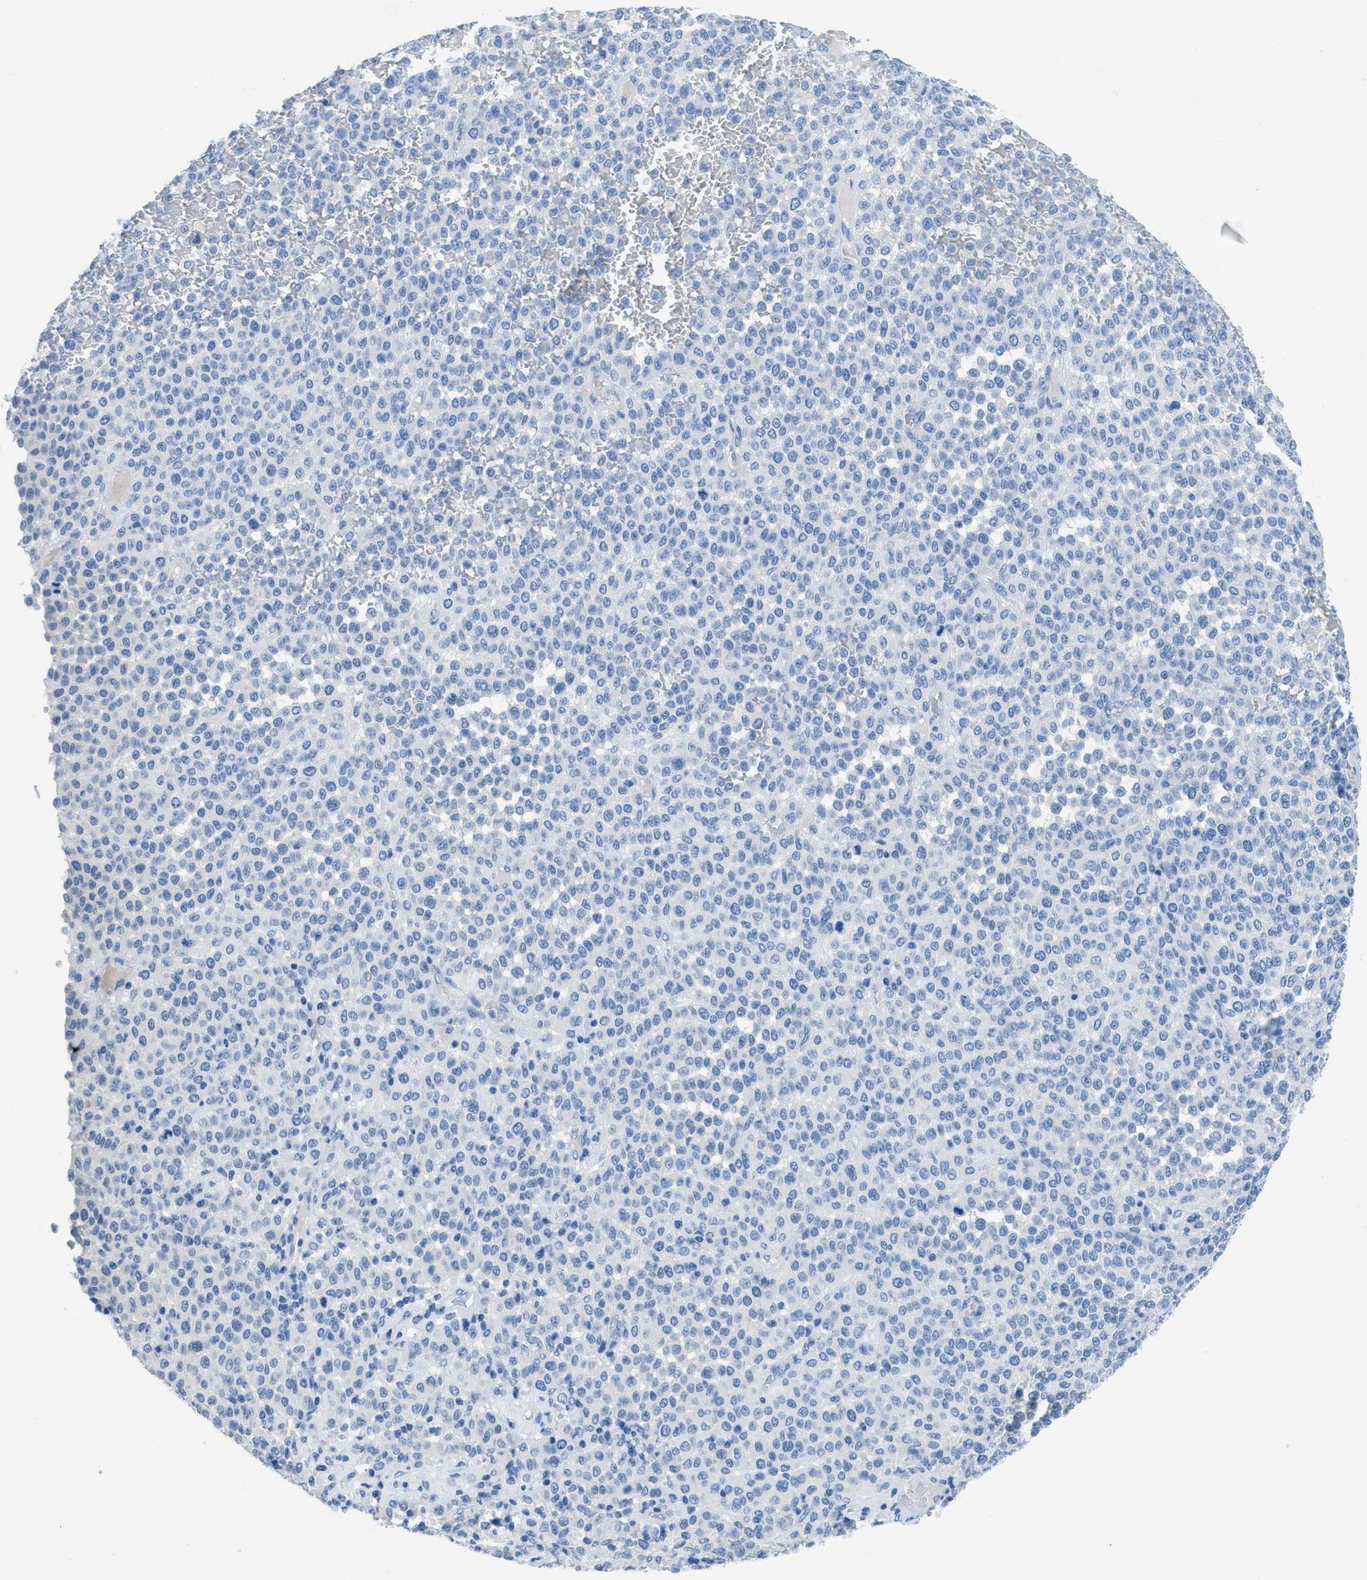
{"staining": {"intensity": "negative", "quantity": "none", "location": "none"}, "tissue": "melanoma", "cell_type": "Tumor cells", "image_type": "cancer", "snomed": [{"axis": "morphology", "description": "Malignant melanoma, Metastatic site"}, {"axis": "topography", "description": "Pancreas"}], "caption": "This is an IHC histopathology image of melanoma. There is no expression in tumor cells.", "gene": "ACAN", "patient": {"sex": "female", "age": 30}}